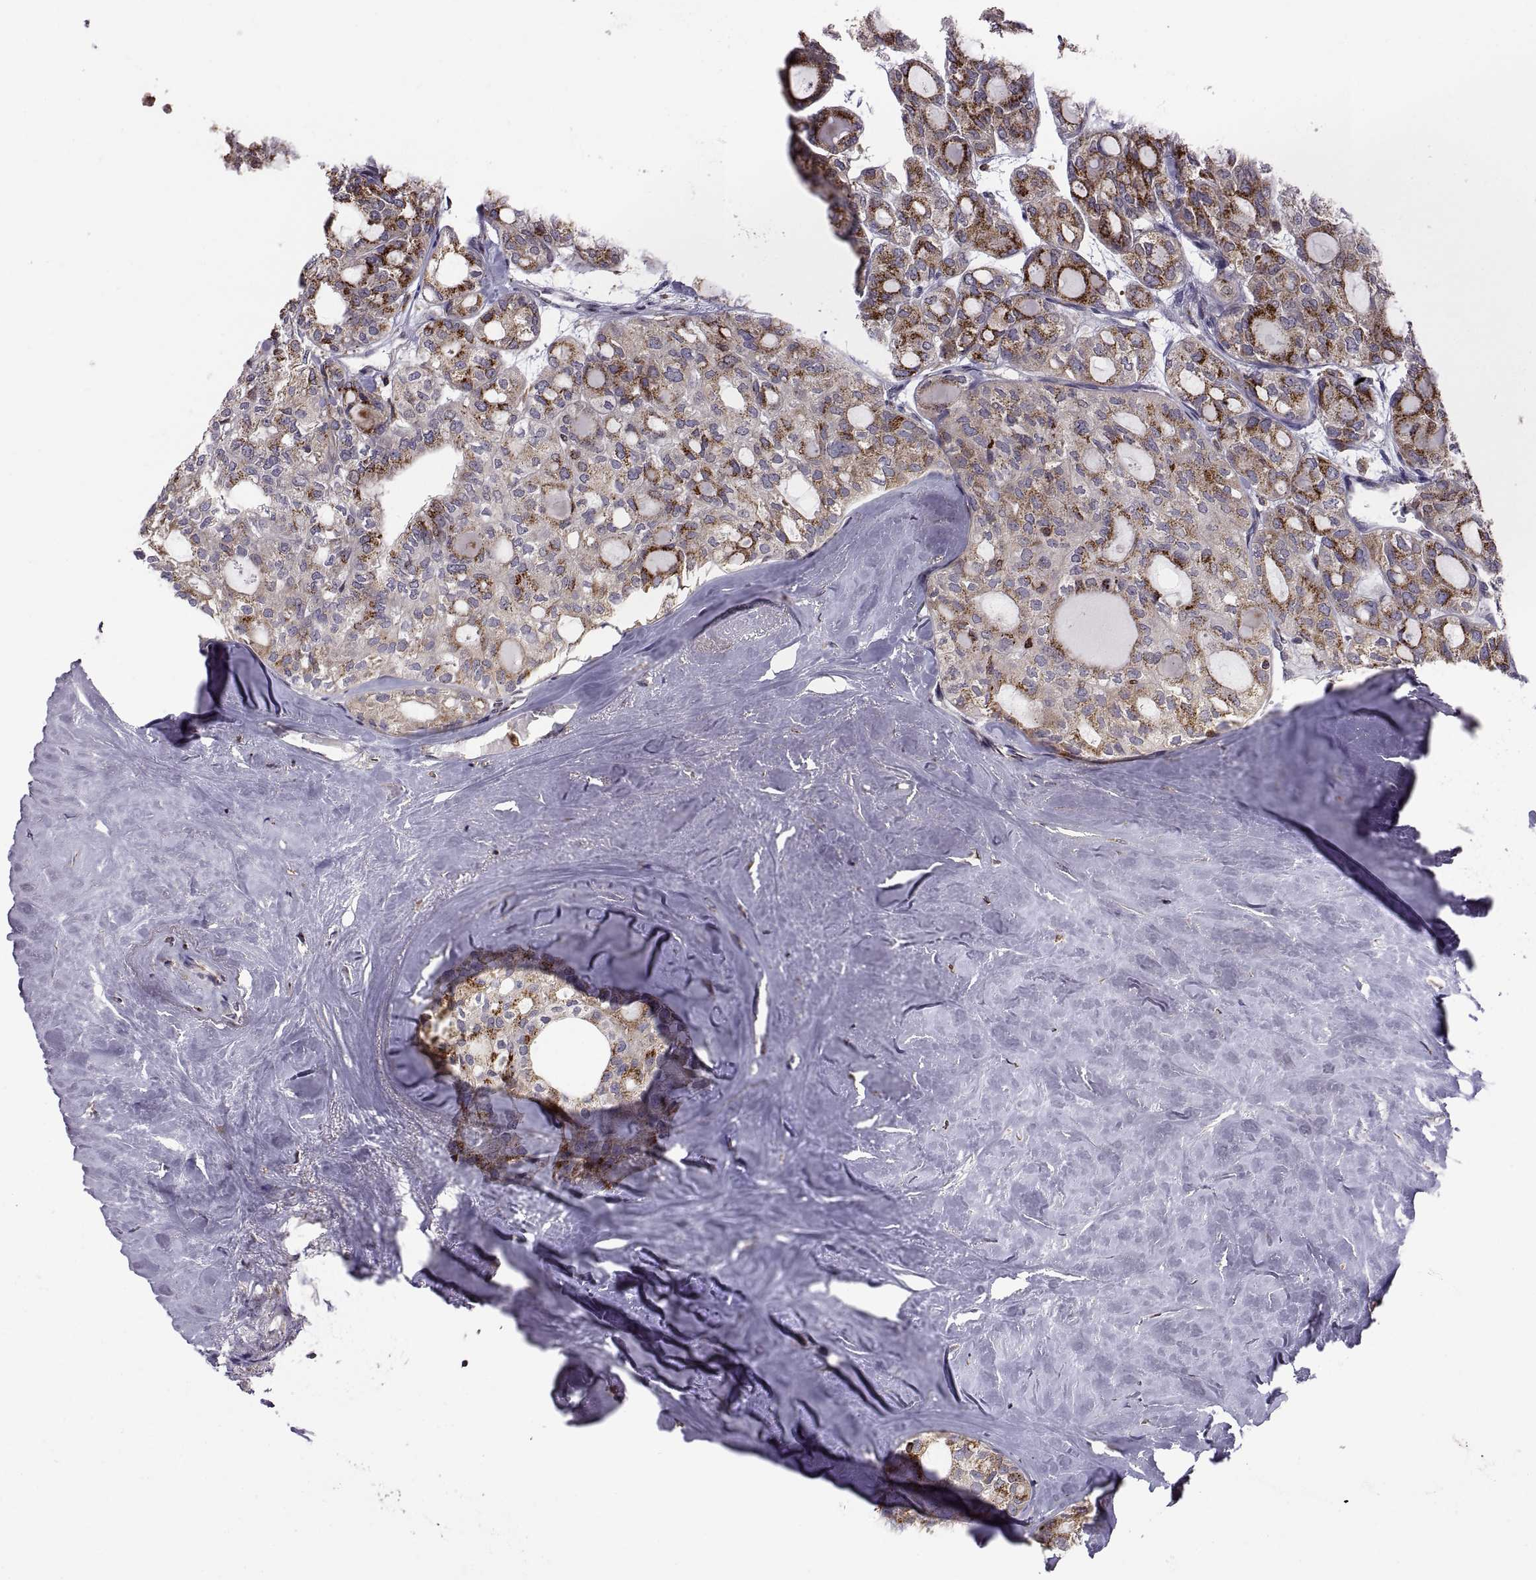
{"staining": {"intensity": "strong", "quantity": "25%-75%", "location": "cytoplasmic/membranous"}, "tissue": "thyroid cancer", "cell_type": "Tumor cells", "image_type": "cancer", "snomed": [{"axis": "morphology", "description": "Follicular adenoma carcinoma, NOS"}, {"axis": "topography", "description": "Thyroid gland"}], "caption": "Thyroid follicular adenoma carcinoma tissue demonstrates strong cytoplasmic/membranous expression in about 25%-75% of tumor cells, visualized by immunohistochemistry.", "gene": "ACAP1", "patient": {"sex": "male", "age": 75}}